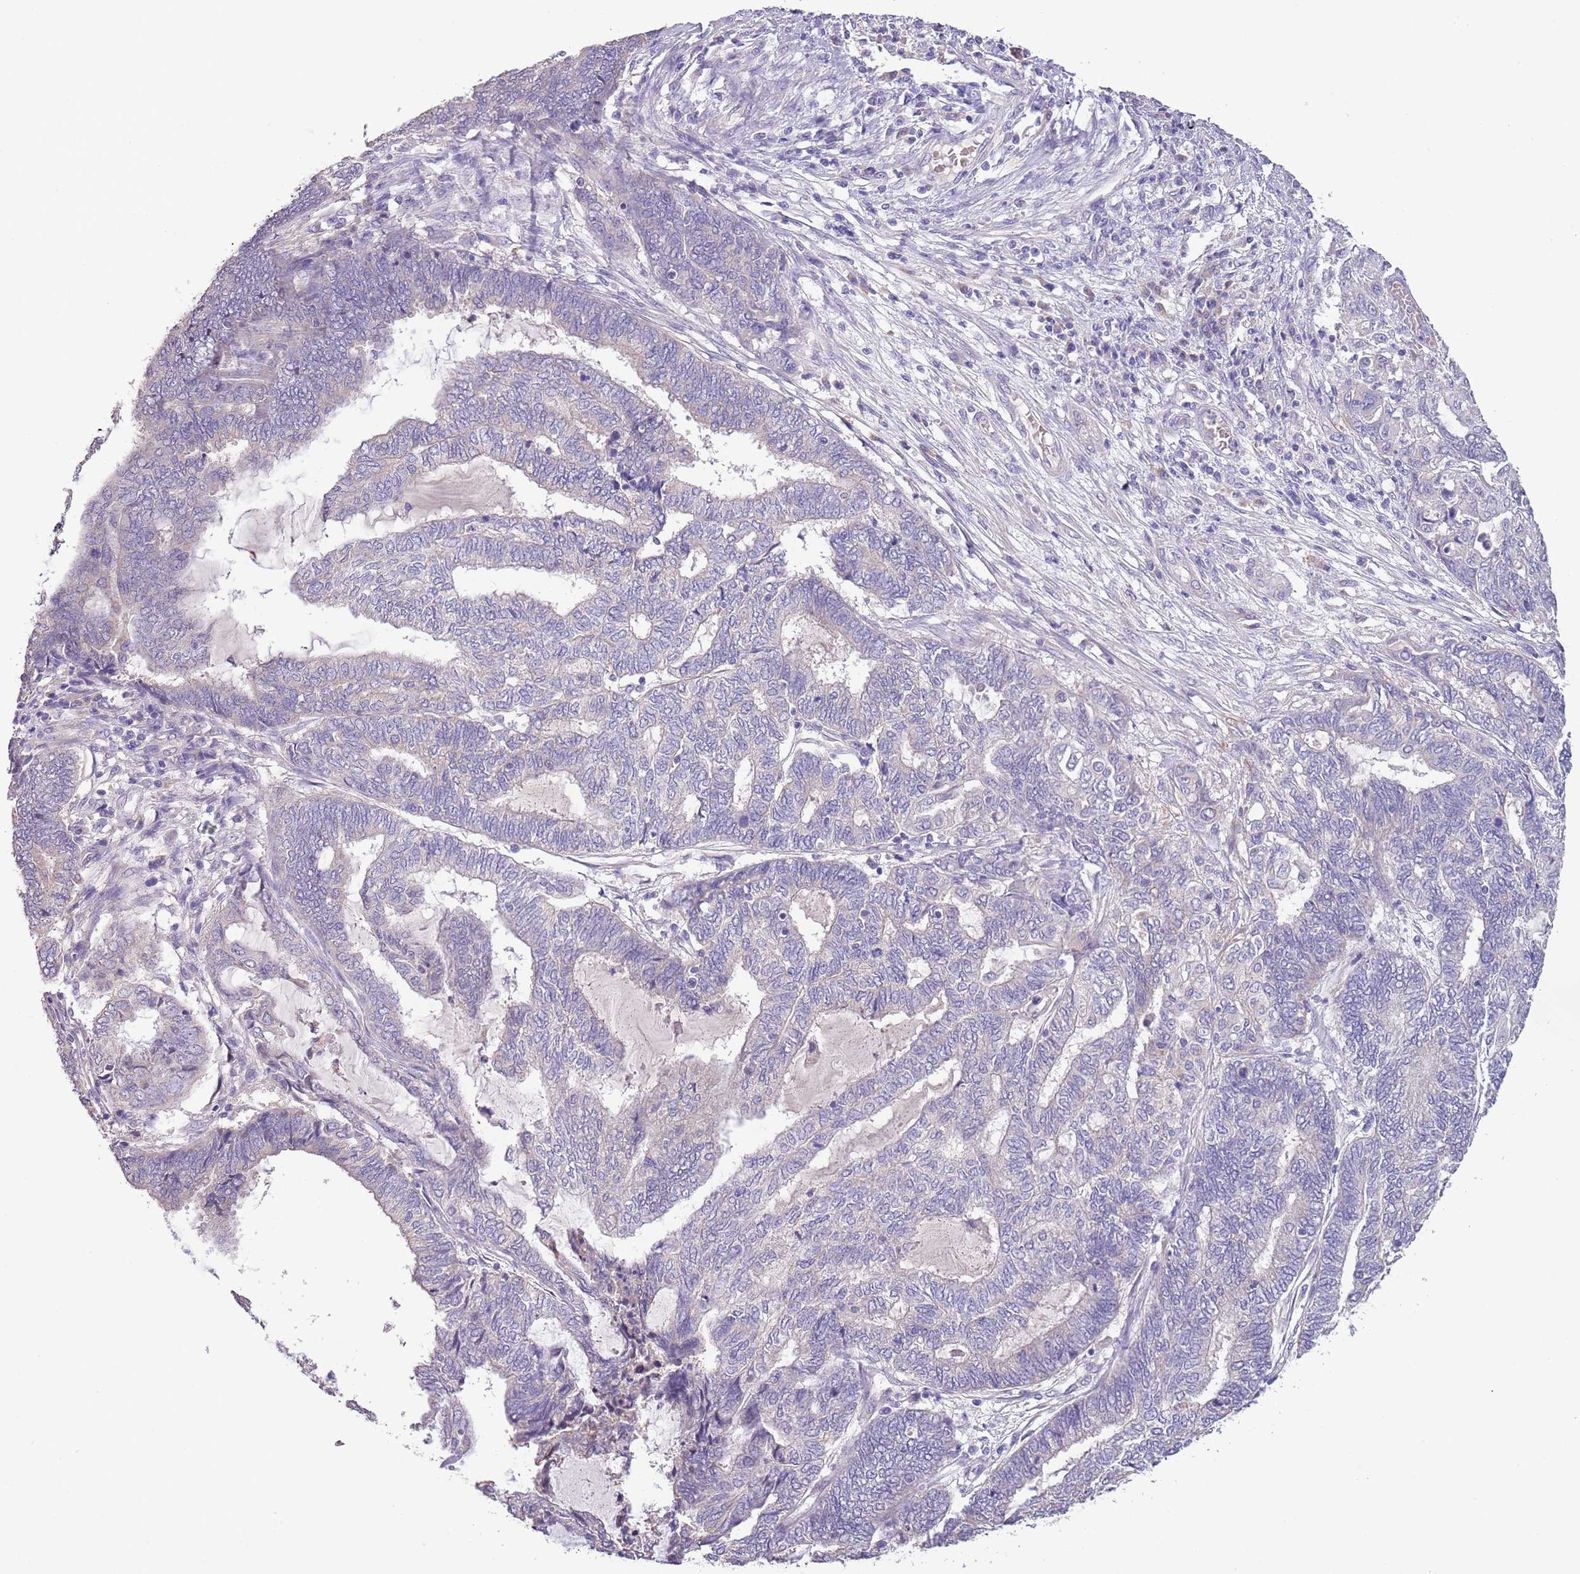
{"staining": {"intensity": "negative", "quantity": "none", "location": "none"}, "tissue": "endometrial cancer", "cell_type": "Tumor cells", "image_type": "cancer", "snomed": [{"axis": "morphology", "description": "Adenocarcinoma, NOS"}, {"axis": "topography", "description": "Uterus"}, {"axis": "topography", "description": "Endometrium"}], "caption": "This is an immunohistochemistry photomicrograph of adenocarcinoma (endometrial). There is no staining in tumor cells.", "gene": "ZNF658", "patient": {"sex": "female", "age": 70}}